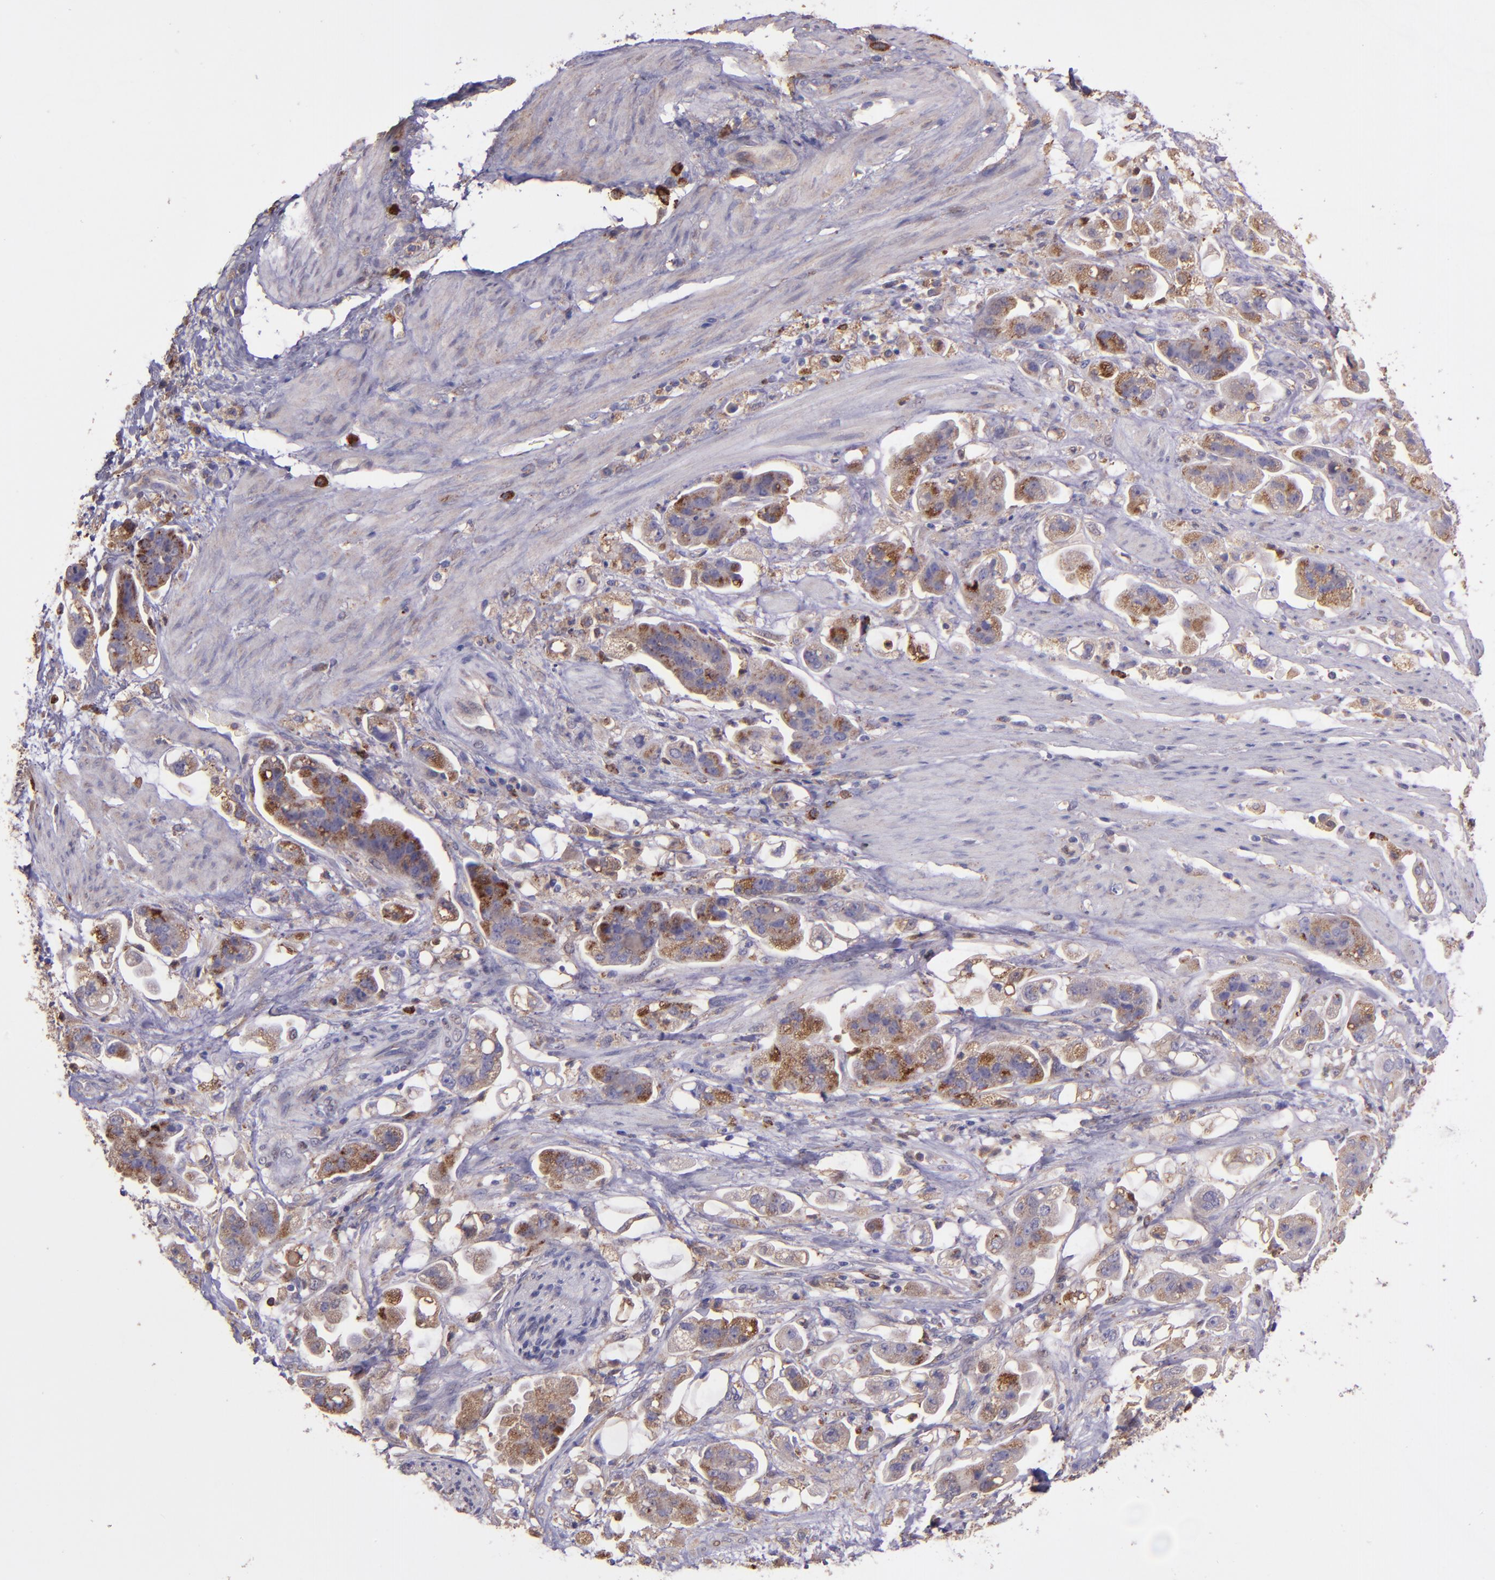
{"staining": {"intensity": "moderate", "quantity": ">75%", "location": "cytoplasmic/membranous"}, "tissue": "stomach cancer", "cell_type": "Tumor cells", "image_type": "cancer", "snomed": [{"axis": "morphology", "description": "Adenocarcinoma, NOS"}, {"axis": "topography", "description": "Stomach"}], "caption": "Brown immunohistochemical staining in human stomach adenocarcinoma displays moderate cytoplasmic/membranous staining in approximately >75% of tumor cells.", "gene": "WASHC1", "patient": {"sex": "male", "age": 62}}